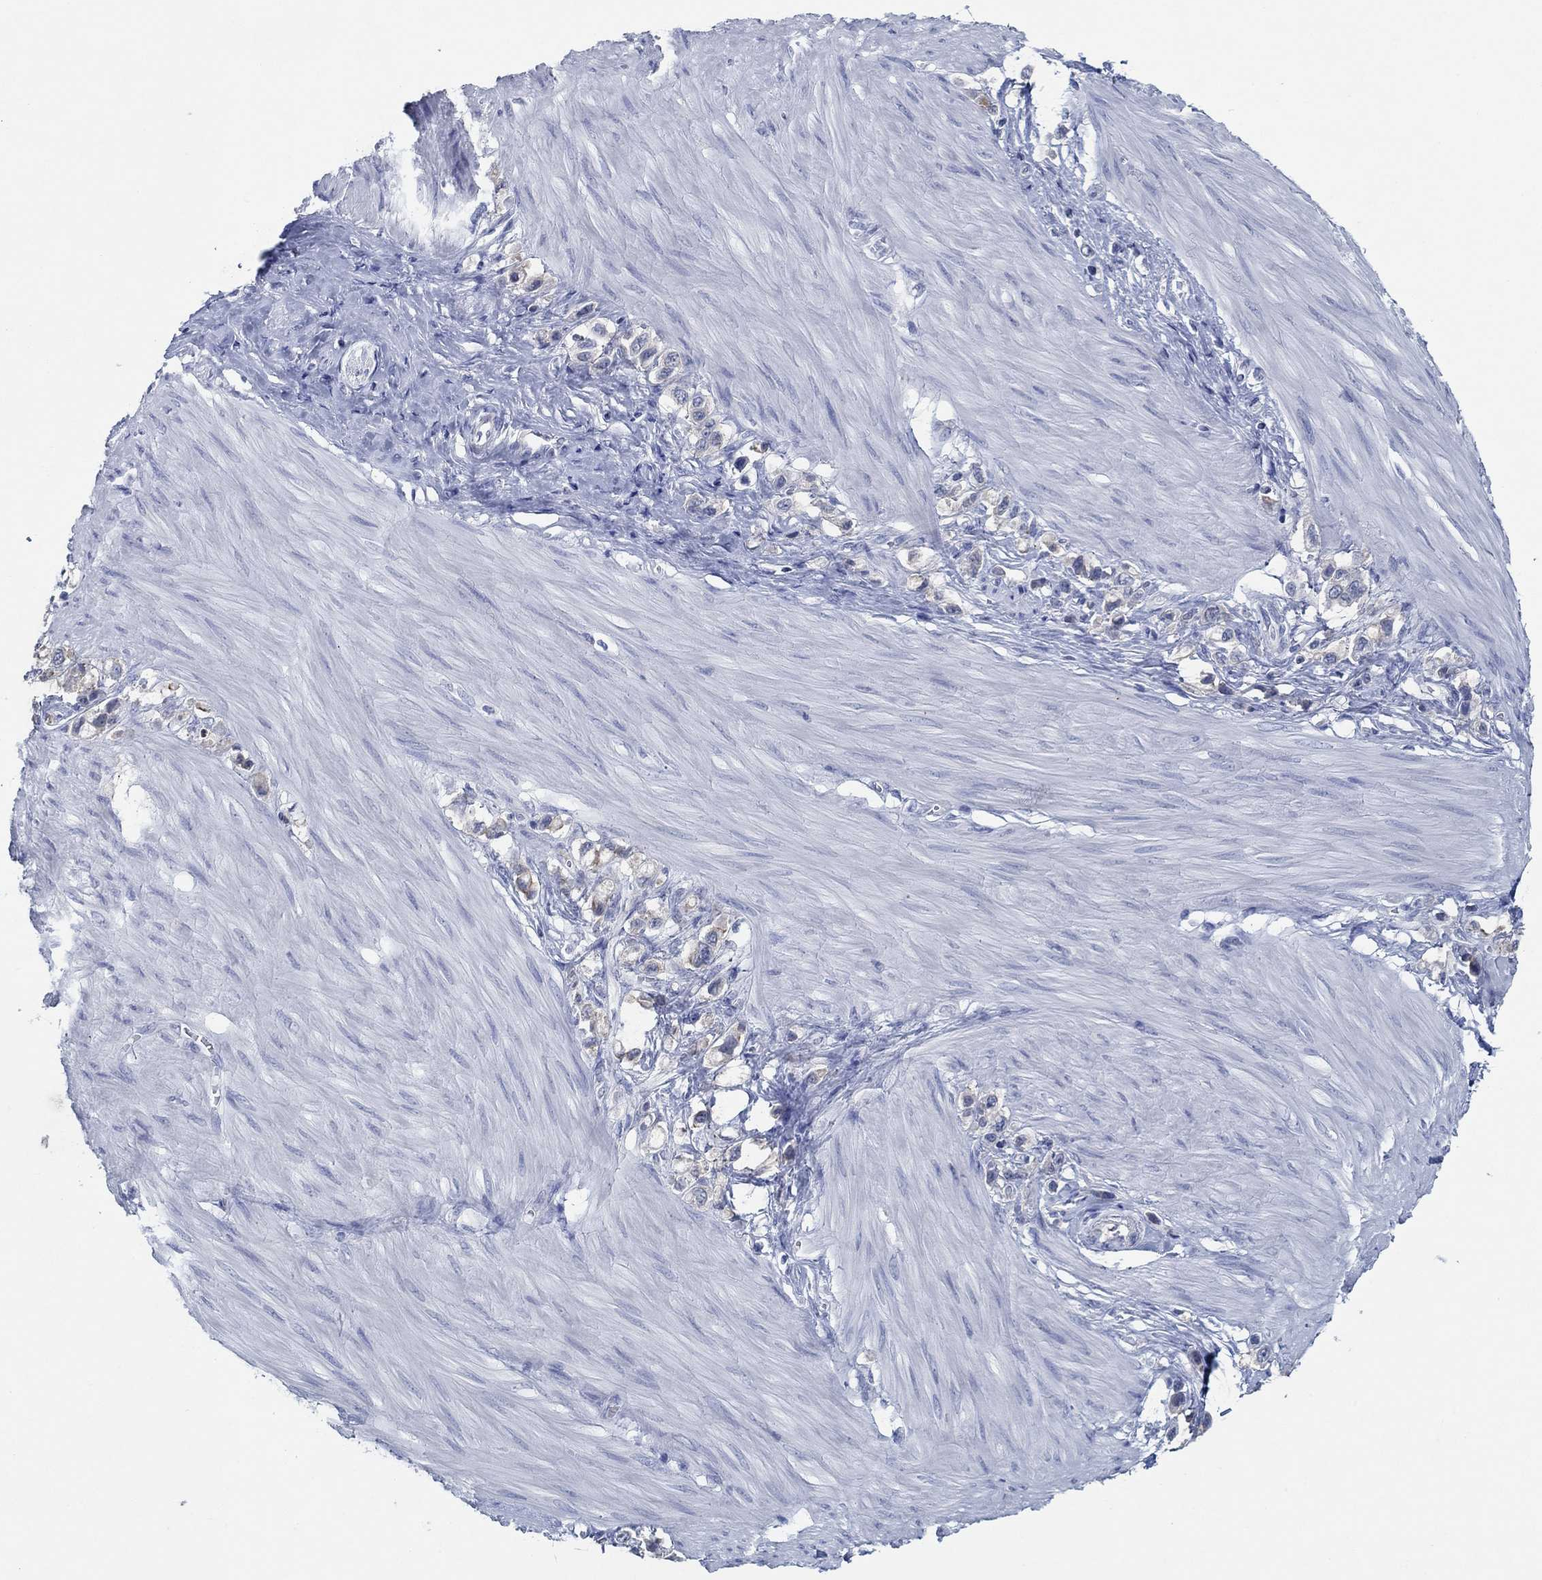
{"staining": {"intensity": "weak", "quantity": "<25%", "location": "cytoplasmic/membranous"}, "tissue": "stomach cancer", "cell_type": "Tumor cells", "image_type": "cancer", "snomed": [{"axis": "morphology", "description": "Normal tissue, NOS"}, {"axis": "morphology", "description": "Adenocarcinoma, NOS"}, {"axis": "morphology", "description": "Adenocarcinoma, High grade"}, {"axis": "topography", "description": "Stomach, upper"}, {"axis": "topography", "description": "Stomach"}], "caption": "This is an immunohistochemistry photomicrograph of adenocarcinoma (stomach). There is no expression in tumor cells.", "gene": "ZNF671", "patient": {"sex": "female", "age": 65}}